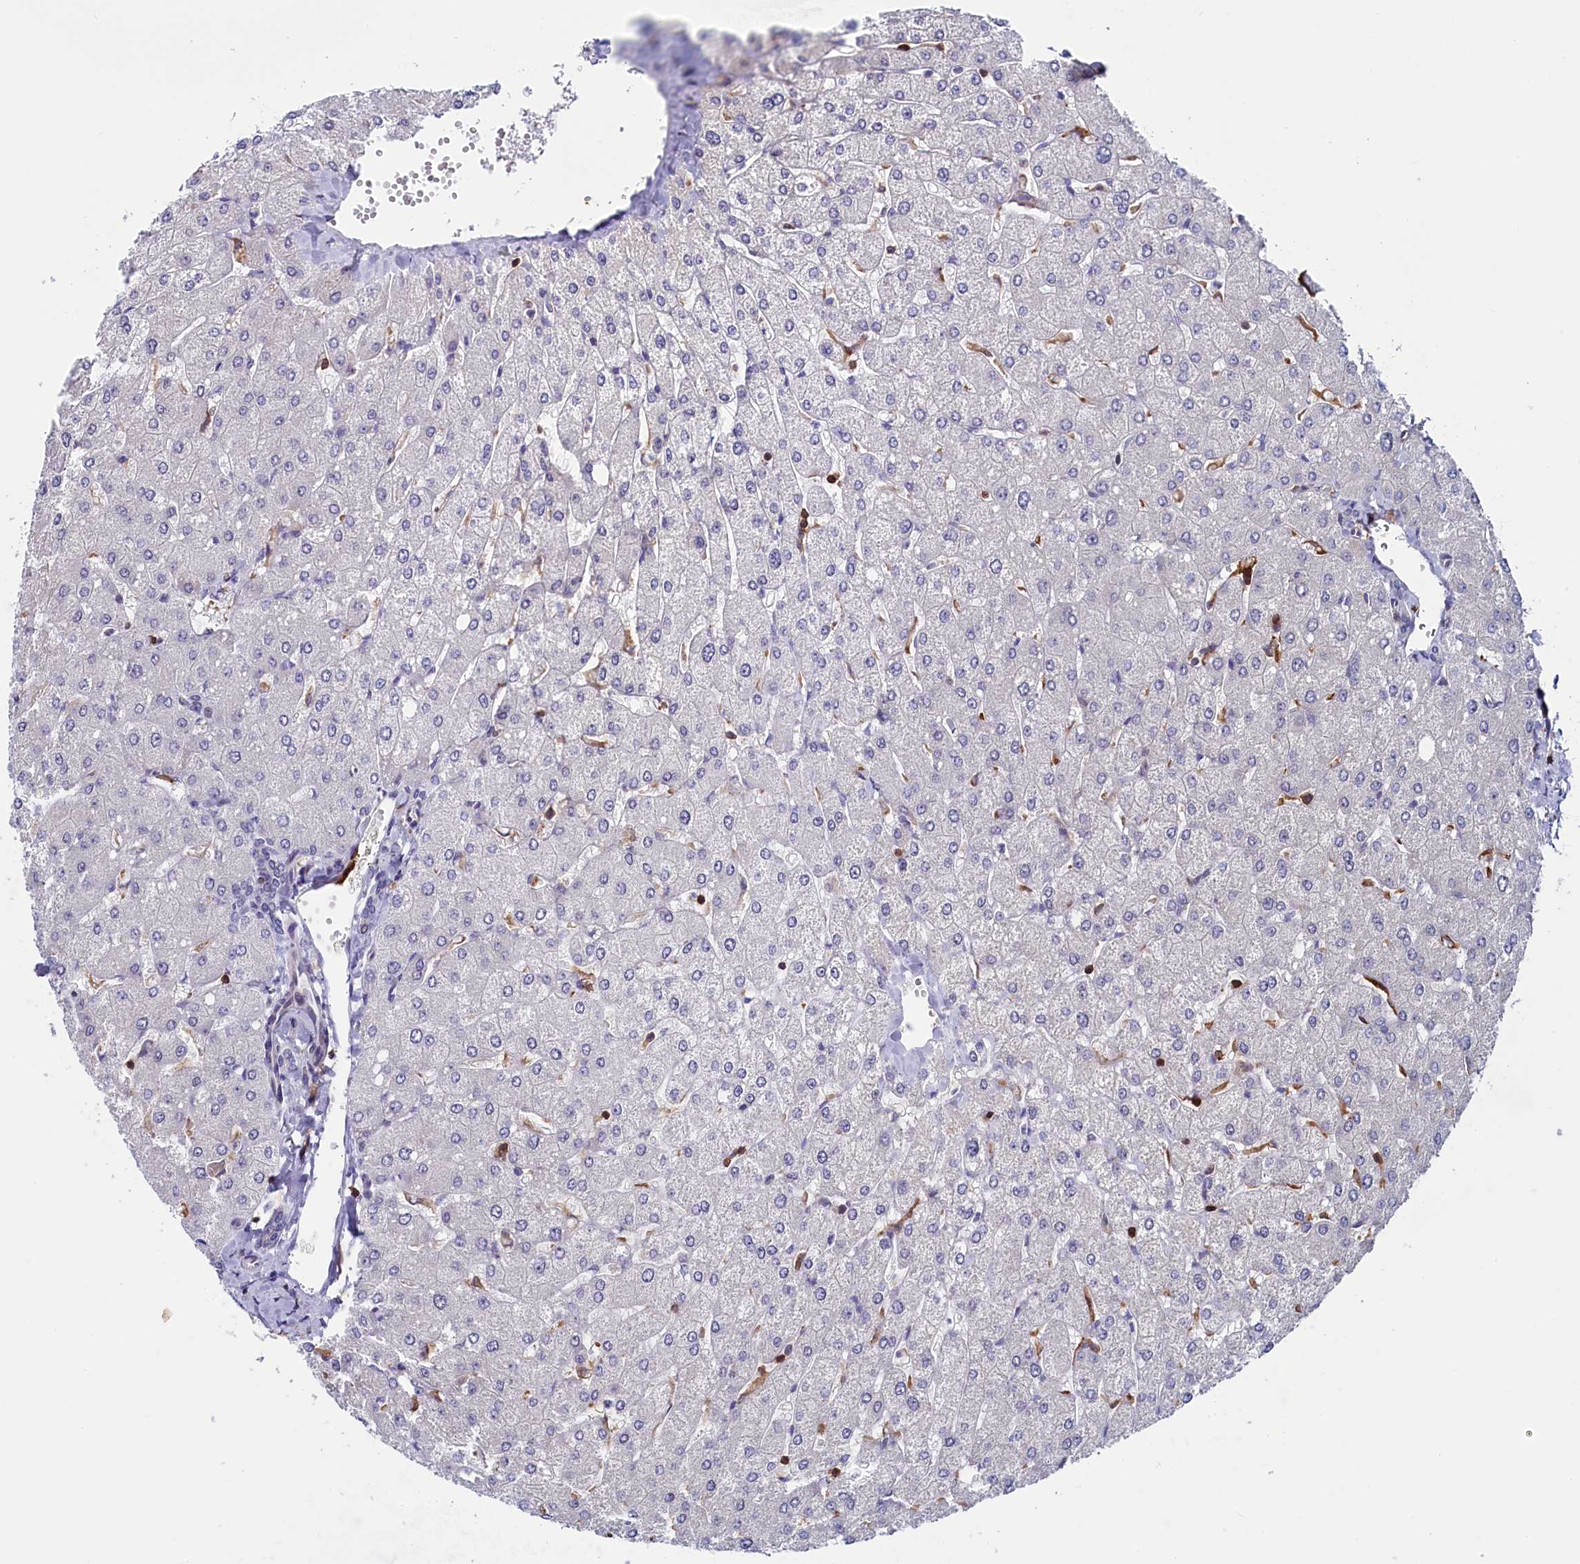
{"staining": {"intensity": "negative", "quantity": "none", "location": "none"}, "tissue": "liver", "cell_type": "Cholangiocytes", "image_type": "normal", "snomed": [{"axis": "morphology", "description": "Normal tissue, NOS"}, {"axis": "topography", "description": "Liver"}], "caption": "High power microscopy micrograph of an immunohistochemistry (IHC) photomicrograph of unremarkable liver, revealing no significant positivity in cholangiocytes. (DAB (3,3'-diaminobenzidine) immunohistochemistry (IHC), high magnification).", "gene": "CIAPIN1", "patient": {"sex": "male", "age": 55}}